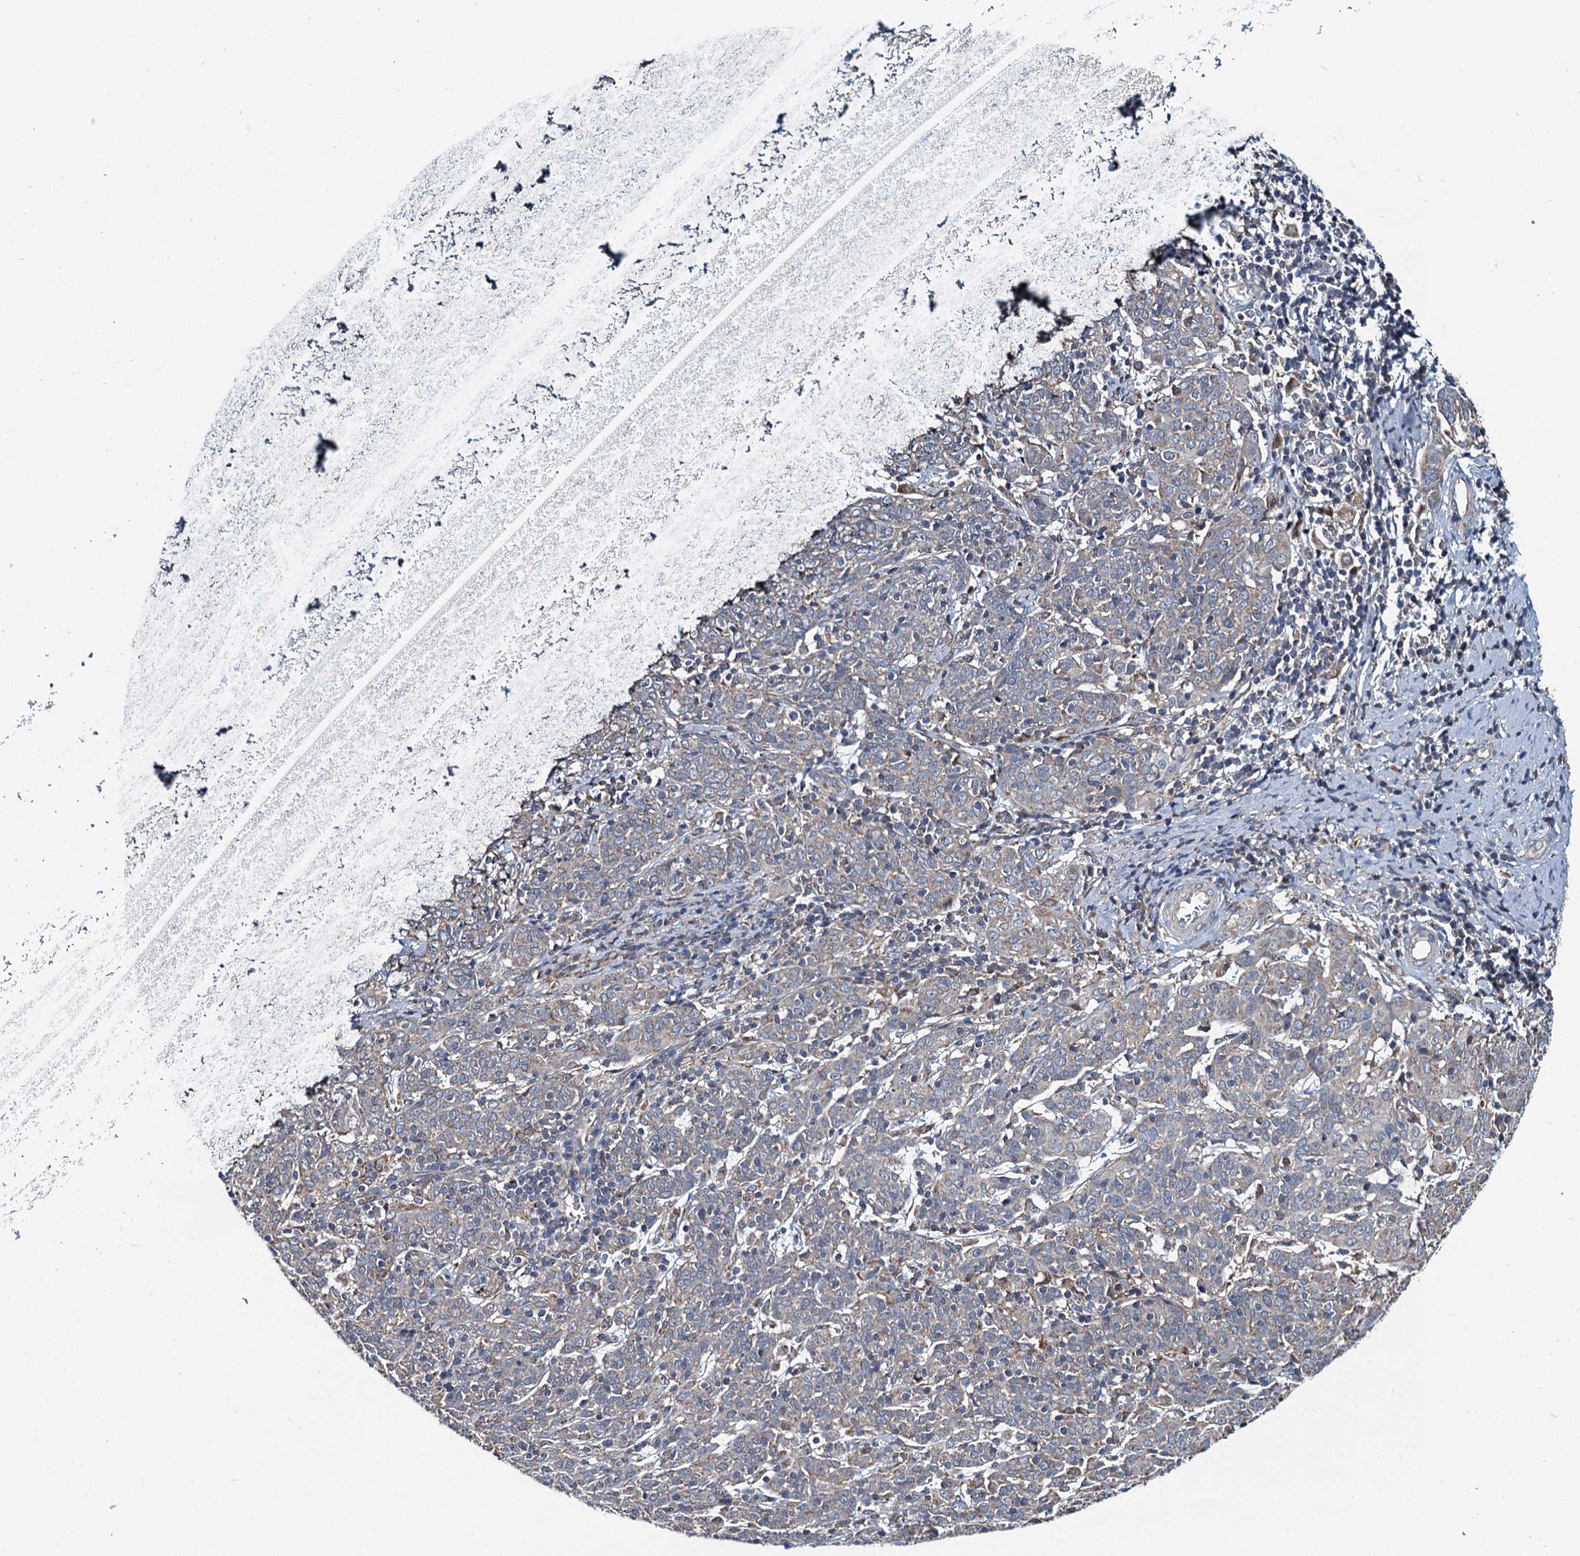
{"staining": {"intensity": "negative", "quantity": "none", "location": "none"}, "tissue": "cervical cancer", "cell_type": "Tumor cells", "image_type": "cancer", "snomed": [{"axis": "morphology", "description": "Squamous cell carcinoma, NOS"}, {"axis": "topography", "description": "Cervix"}], "caption": "Histopathology image shows no protein positivity in tumor cells of squamous cell carcinoma (cervical) tissue.", "gene": "SPRYD3", "patient": {"sex": "female", "age": 67}}